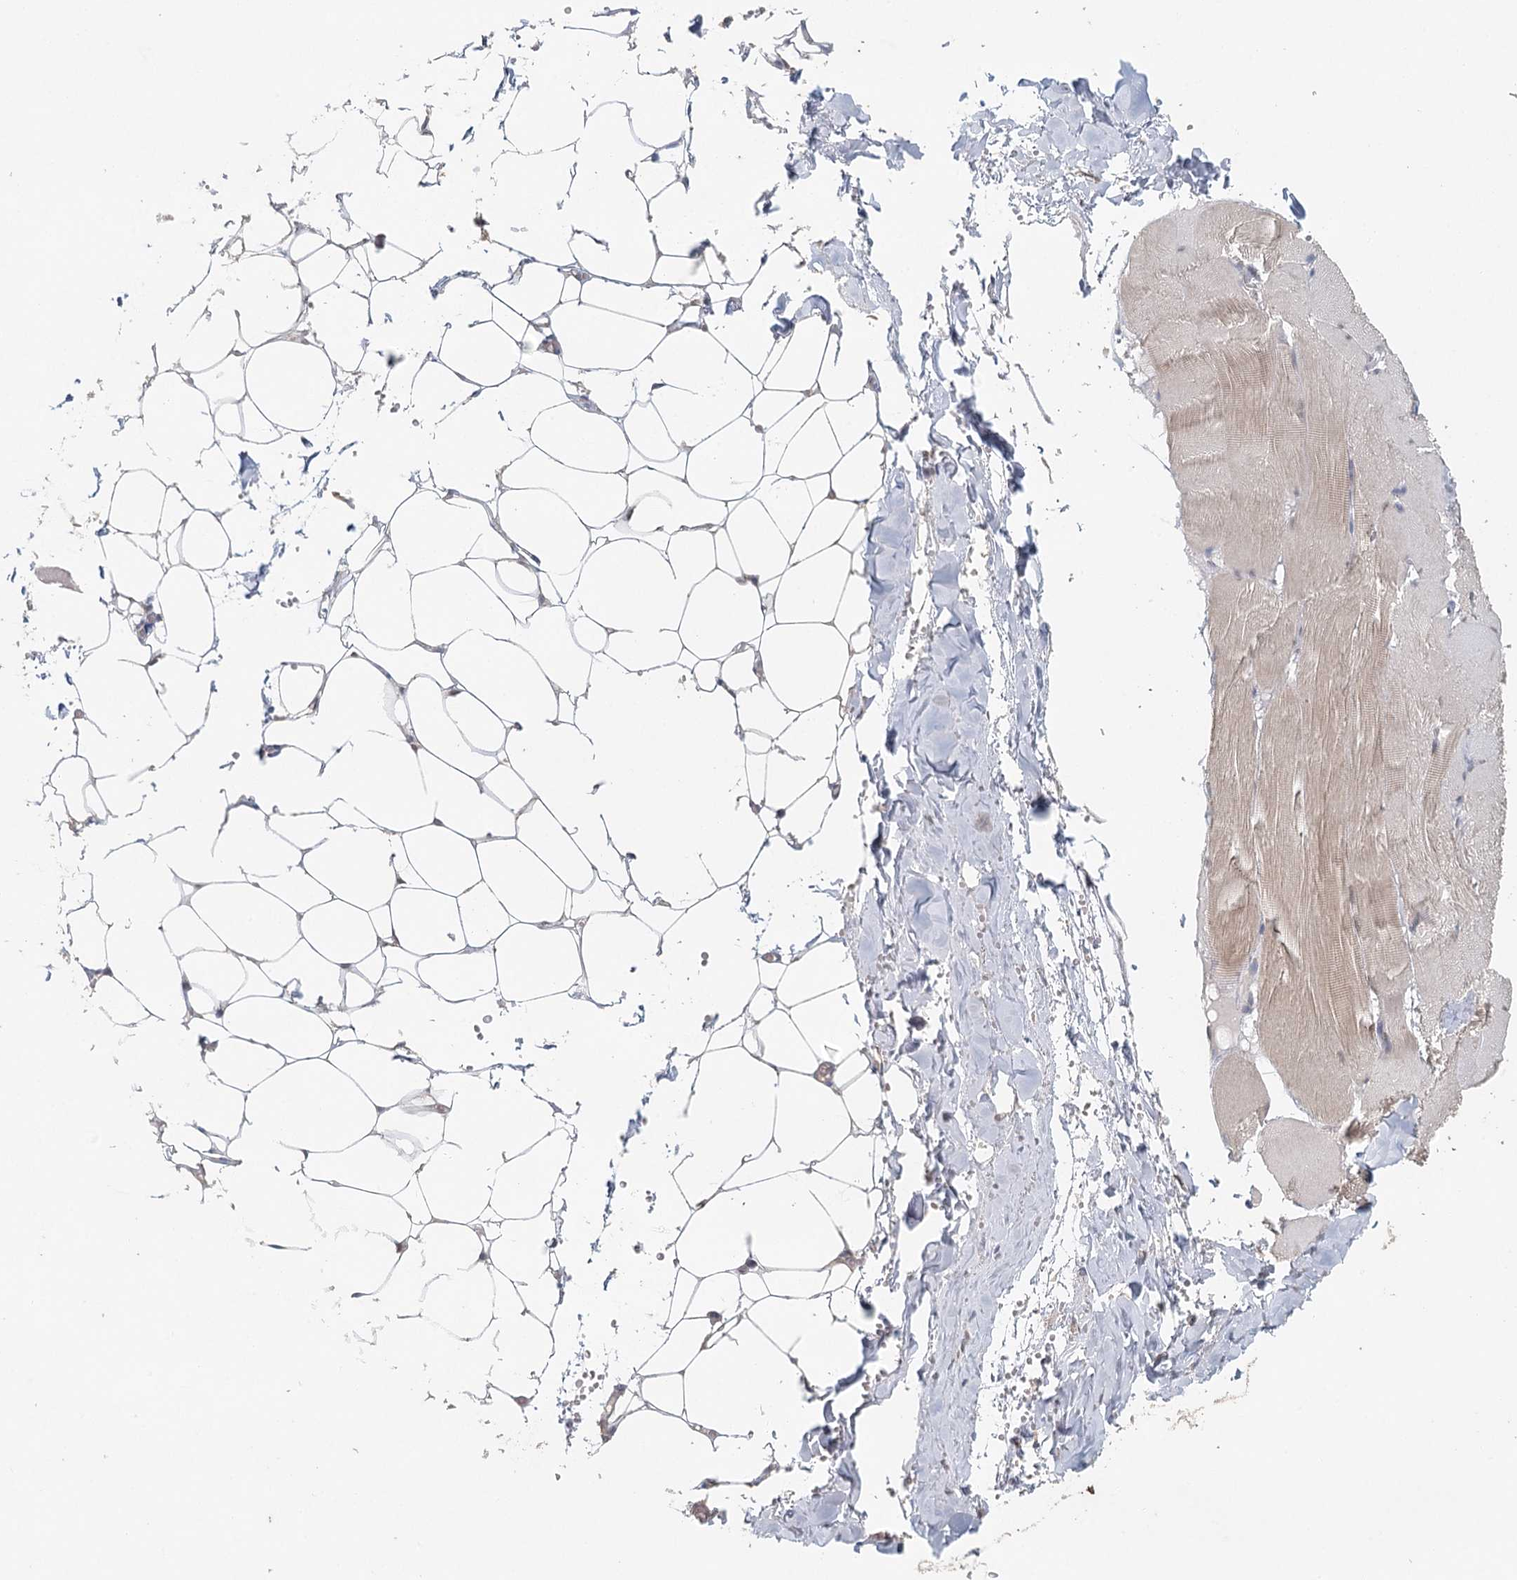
{"staining": {"intensity": "moderate", "quantity": "<25%", "location": "nuclear"}, "tissue": "adipose tissue", "cell_type": "Adipocytes", "image_type": "normal", "snomed": [{"axis": "morphology", "description": "Normal tissue, NOS"}, {"axis": "topography", "description": "Skeletal muscle"}, {"axis": "topography", "description": "Peripheral nerve tissue"}], "caption": "Adipocytes show moderate nuclear staining in about <25% of cells in unremarkable adipose tissue. (IHC, brightfield microscopy, high magnification).", "gene": "ADK", "patient": {"sex": "female", "age": 55}}